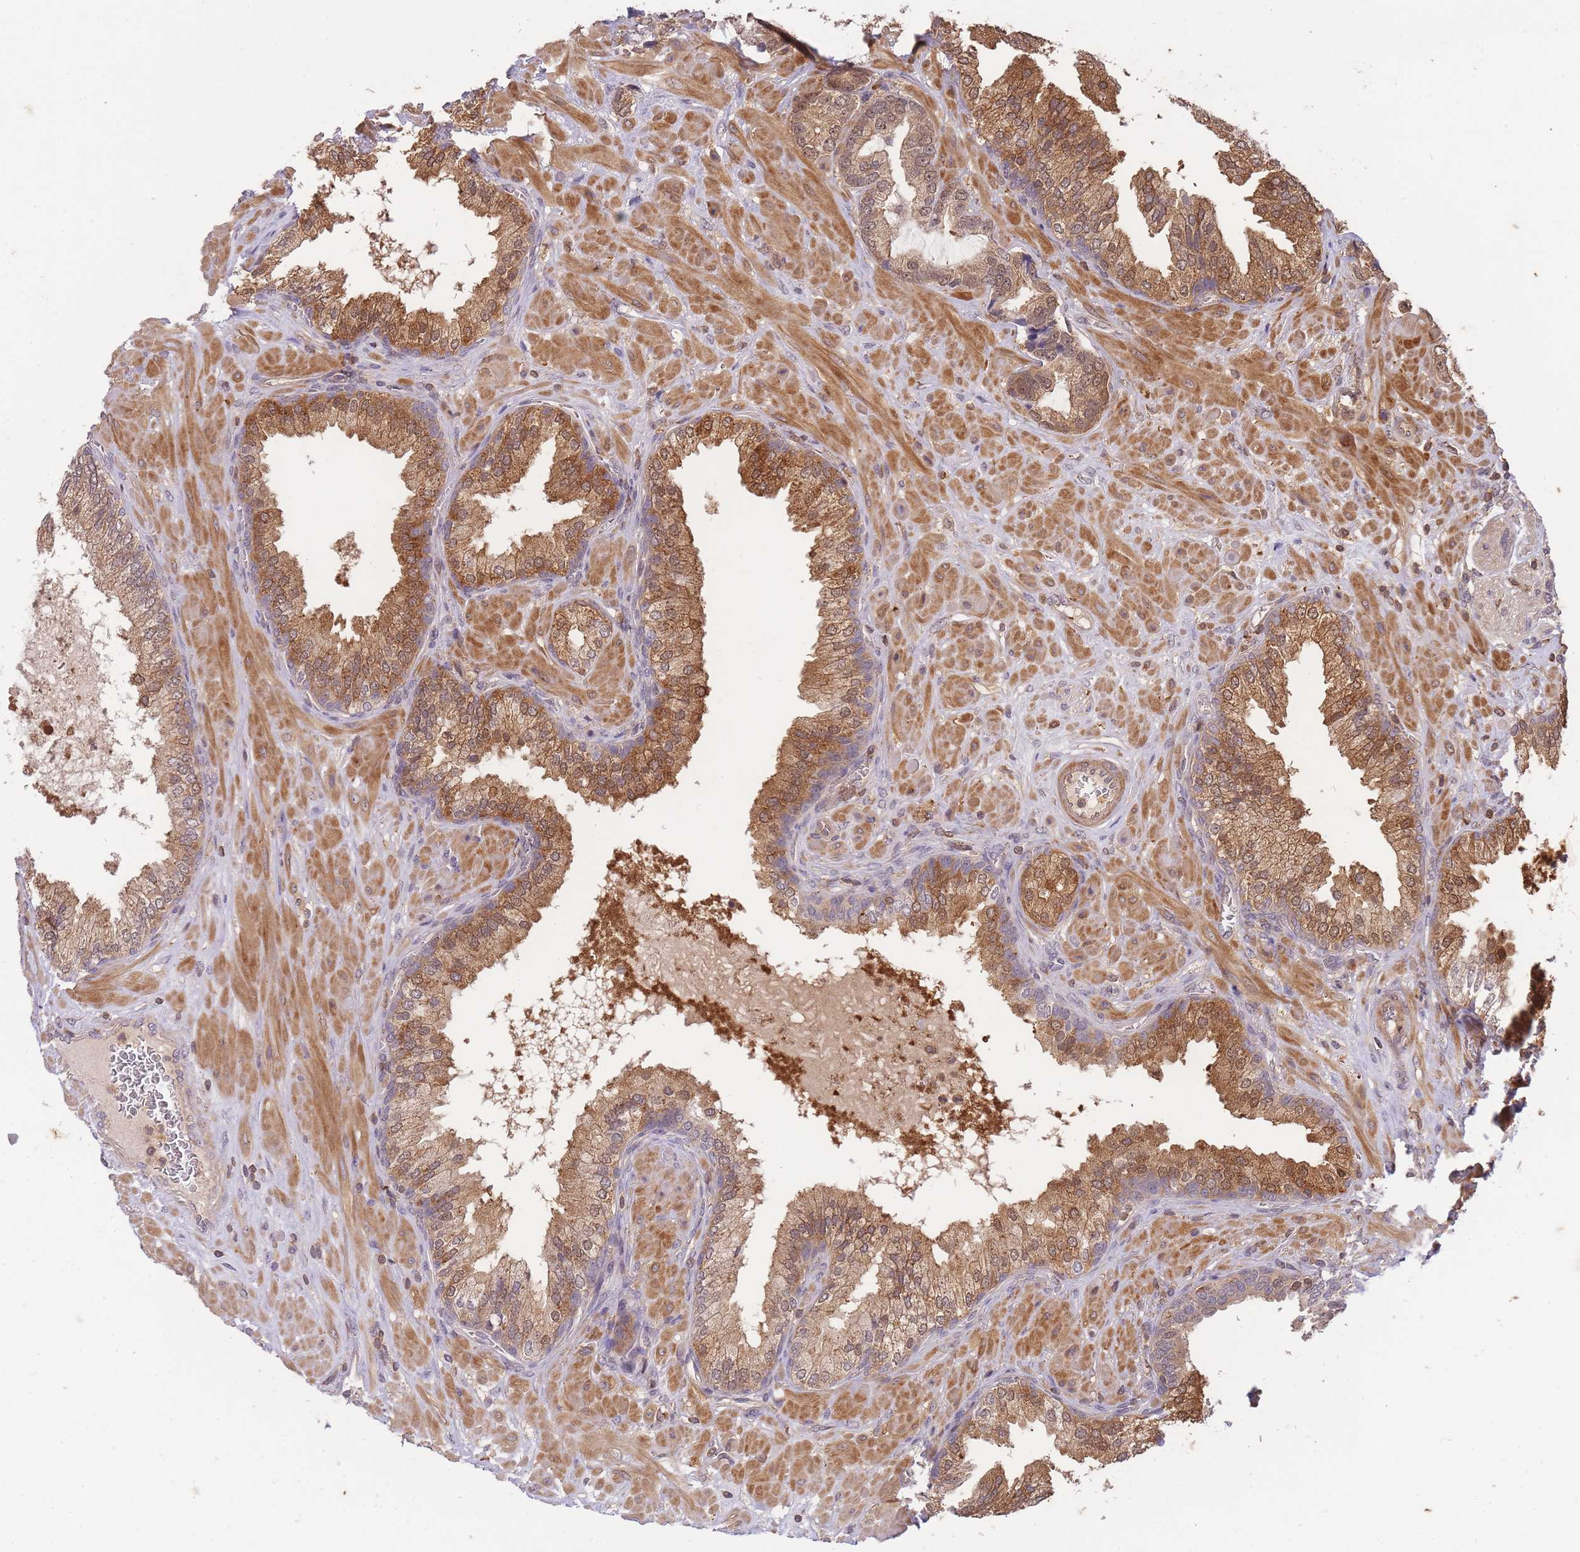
{"staining": {"intensity": "moderate", "quantity": ">75%", "location": "cytoplasmic/membranous,nuclear"}, "tissue": "prostate cancer", "cell_type": "Tumor cells", "image_type": "cancer", "snomed": [{"axis": "morphology", "description": "Adenocarcinoma, High grade"}, {"axis": "topography", "description": "Prostate"}], "caption": "Immunohistochemical staining of prostate cancer (high-grade adenocarcinoma) reveals moderate cytoplasmic/membranous and nuclear protein expression in approximately >75% of tumor cells.", "gene": "ST8SIA4", "patient": {"sex": "male", "age": 55}}